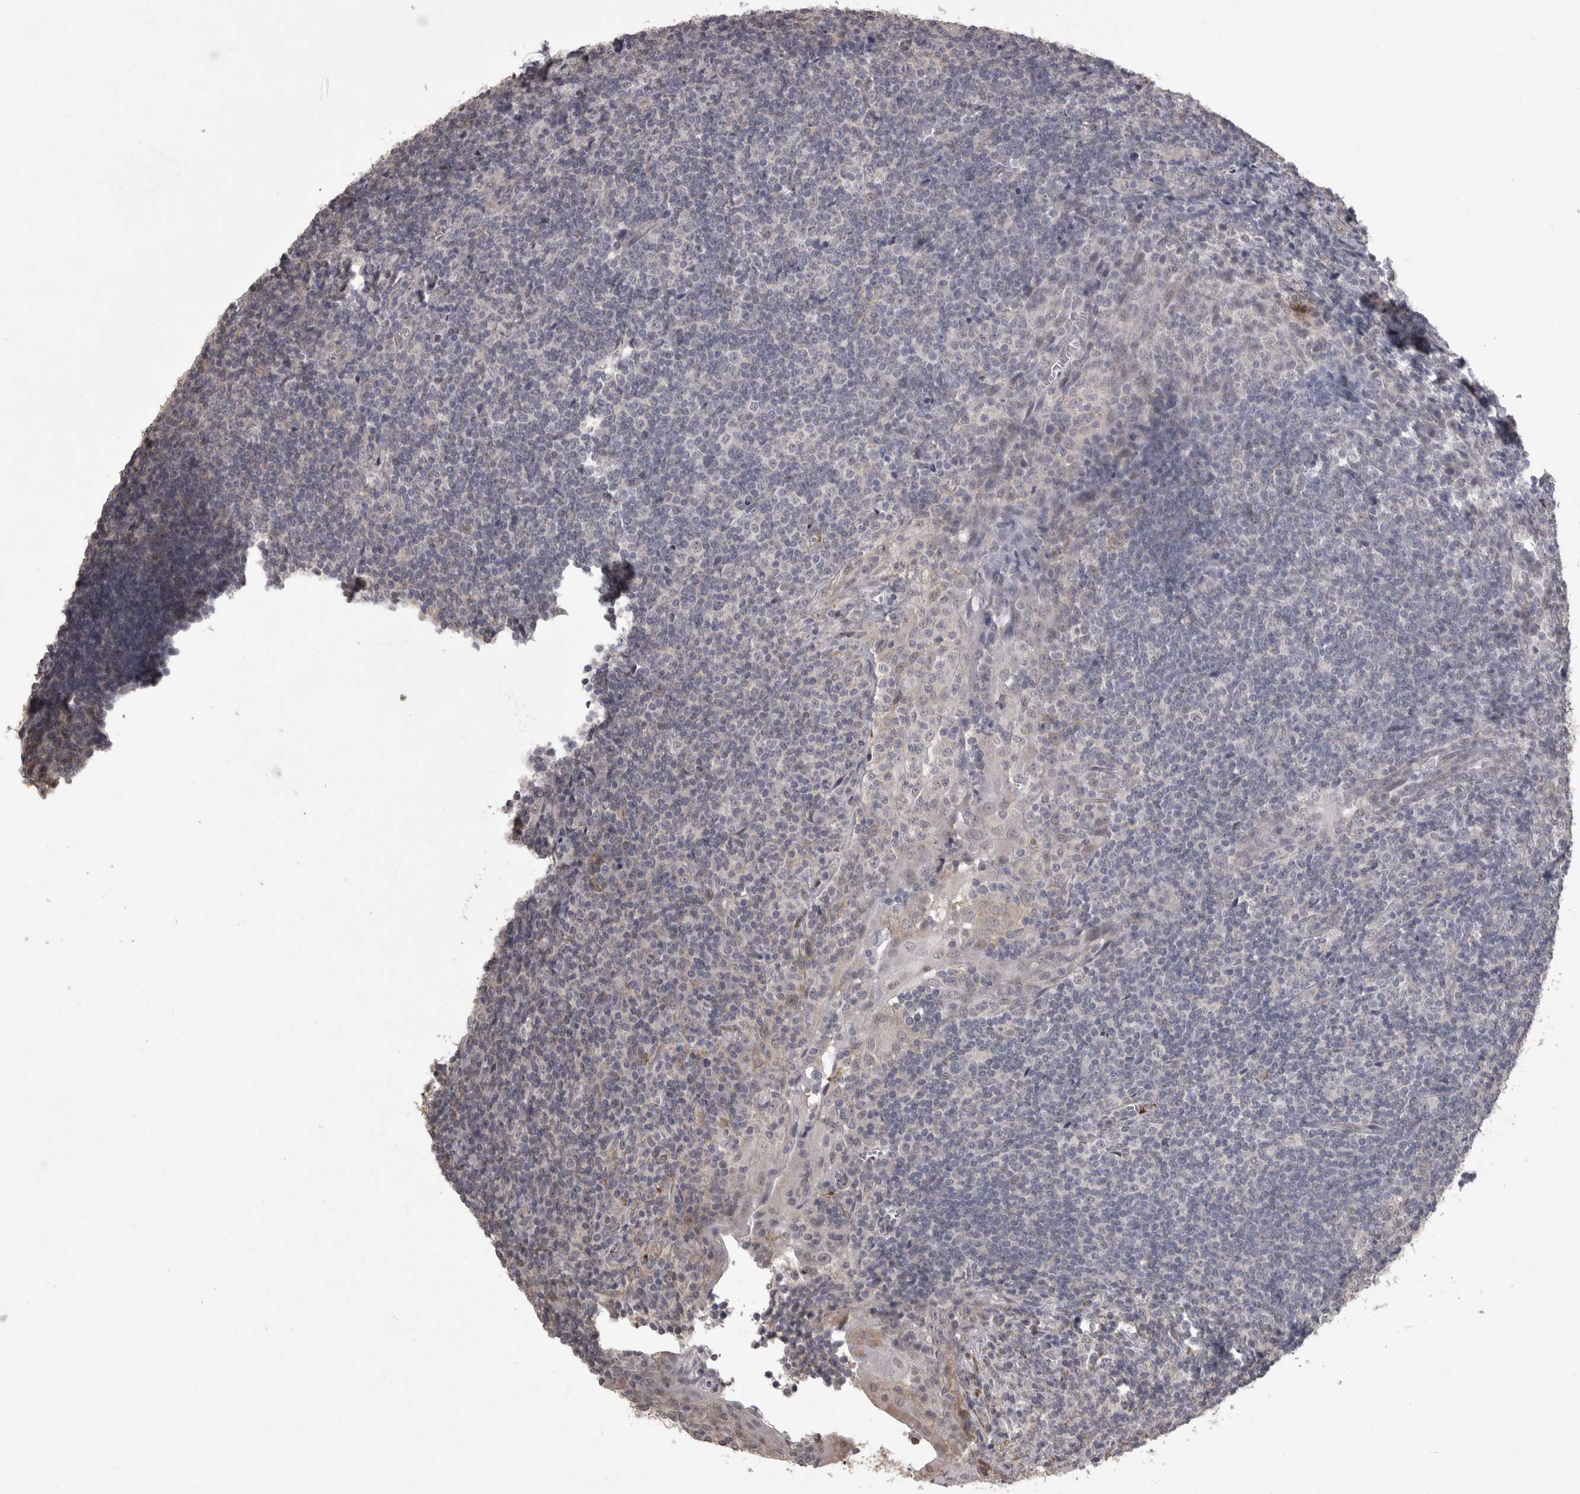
{"staining": {"intensity": "negative", "quantity": "none", "location": "none"}, "tissue": "tonsil", "cell_type": "Germinal center cells", "image_type": "normal", "snomed": [{"axis": "morphology", "description": "Normal tissue, NOS"}, {"axis": "topography", "description": "Tonsil"}], "caption": "Germinal center cells are negative for protein expression in normal human tonsil. (Stains: DAB immunohistochemistry (IHC) with hematoxylin counter stain, Microscopy: brightfield microscopy at high magnification).", "gene": "MEP1A", "patient": {"sex": "male", "age": 37}}